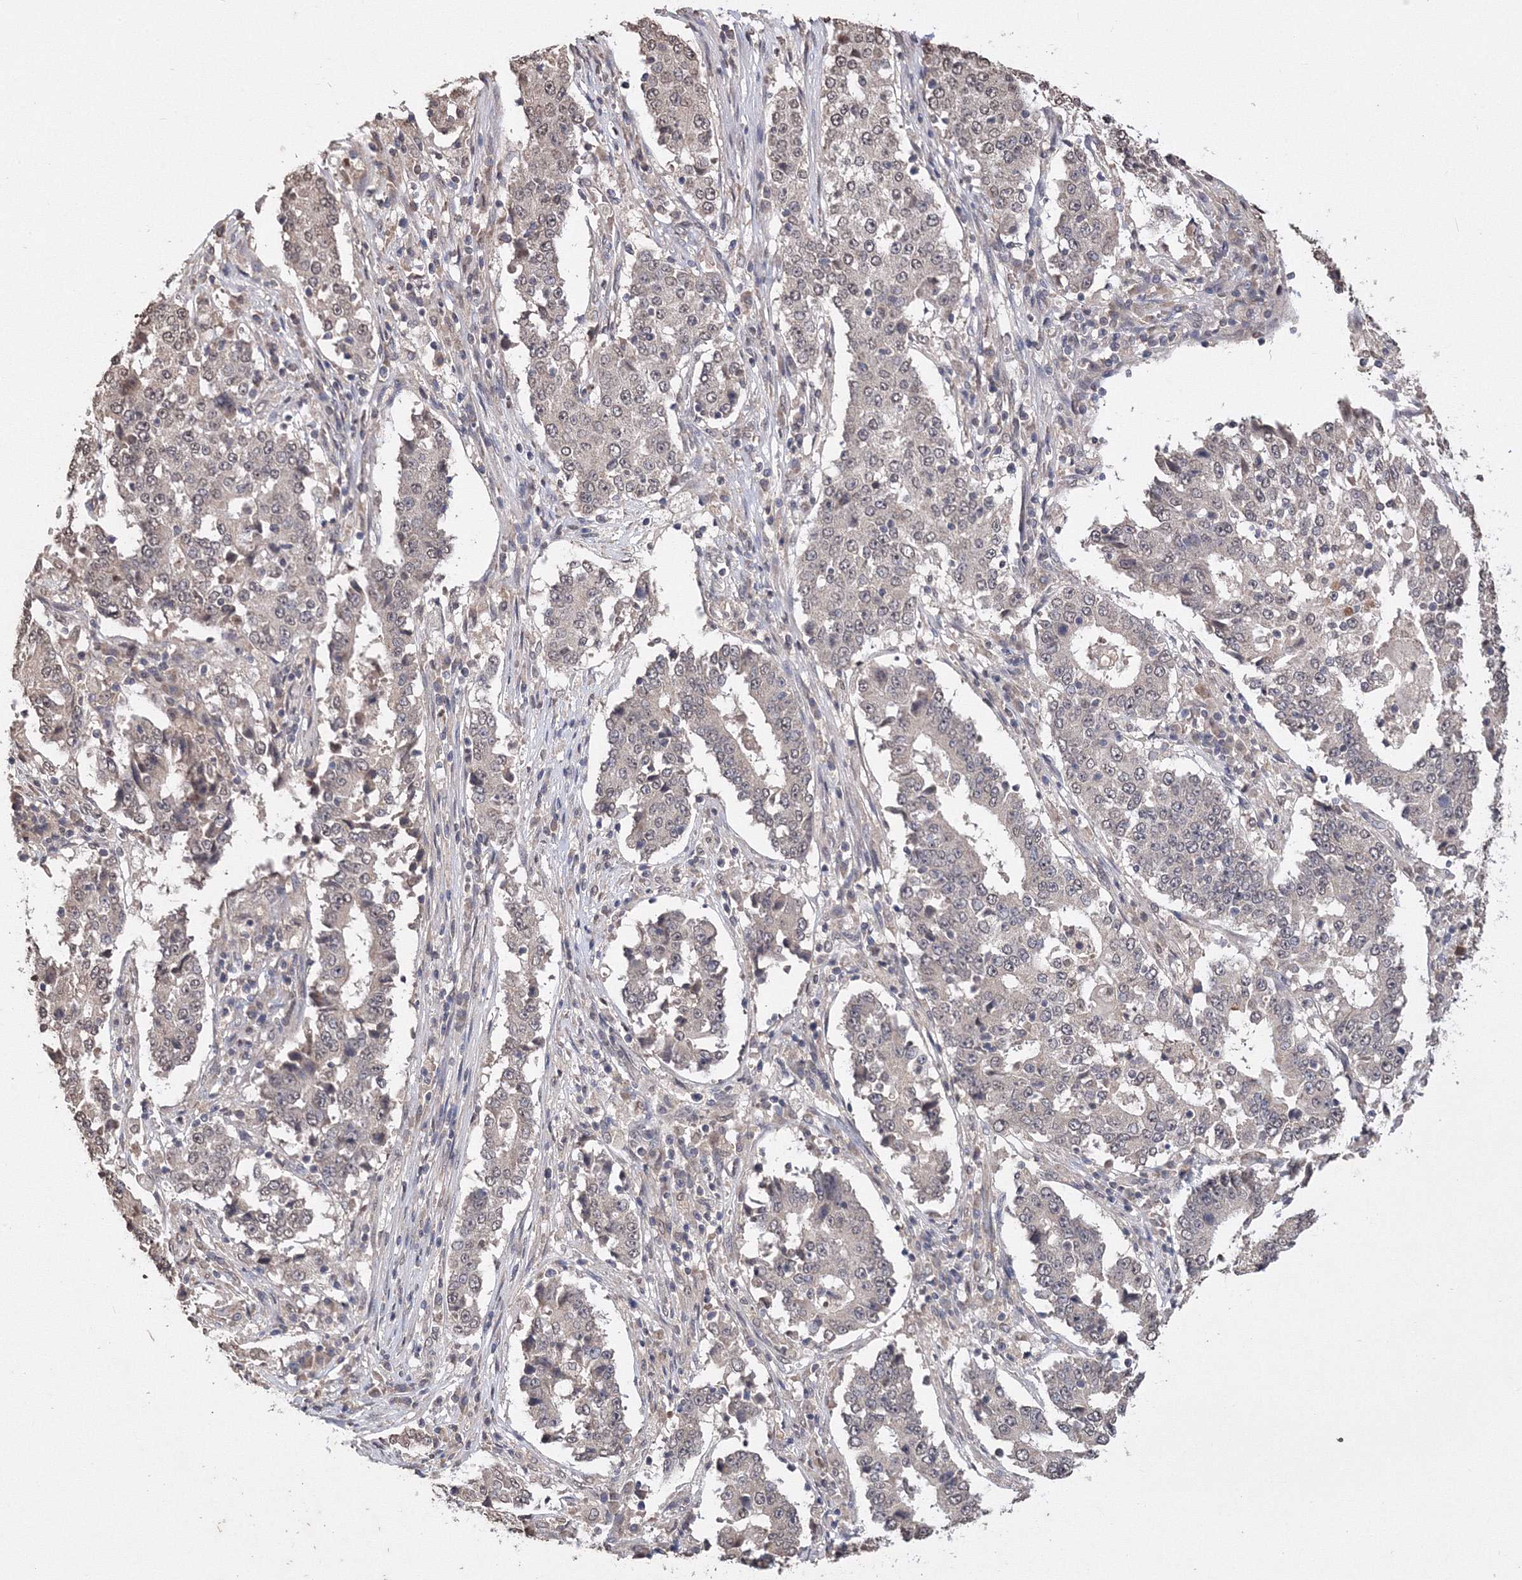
{"staining": {"intensity": "weak", "quantity": ">75%", "location": "nuclear"}, "tissue": "stomach cancer", "cell_type": "Tumor cells", "image_type": "cancer", "snomed": [{"axis": "morphology", "description": "Adenocarcinoma, NOS"}, {"axis": "topography", "description": "Stomach"}], "caption": "Tumor cells show low levels of weak nuclear staining in about >75% of cells in human stomach adenocarcinoma. The protein is stained brown, and the nuclei are stained in blue (DAB IHC with brightfield microscopy, high magnification).", "gene": "GPN1", "patient": {"sex": "male", "age": 59}}